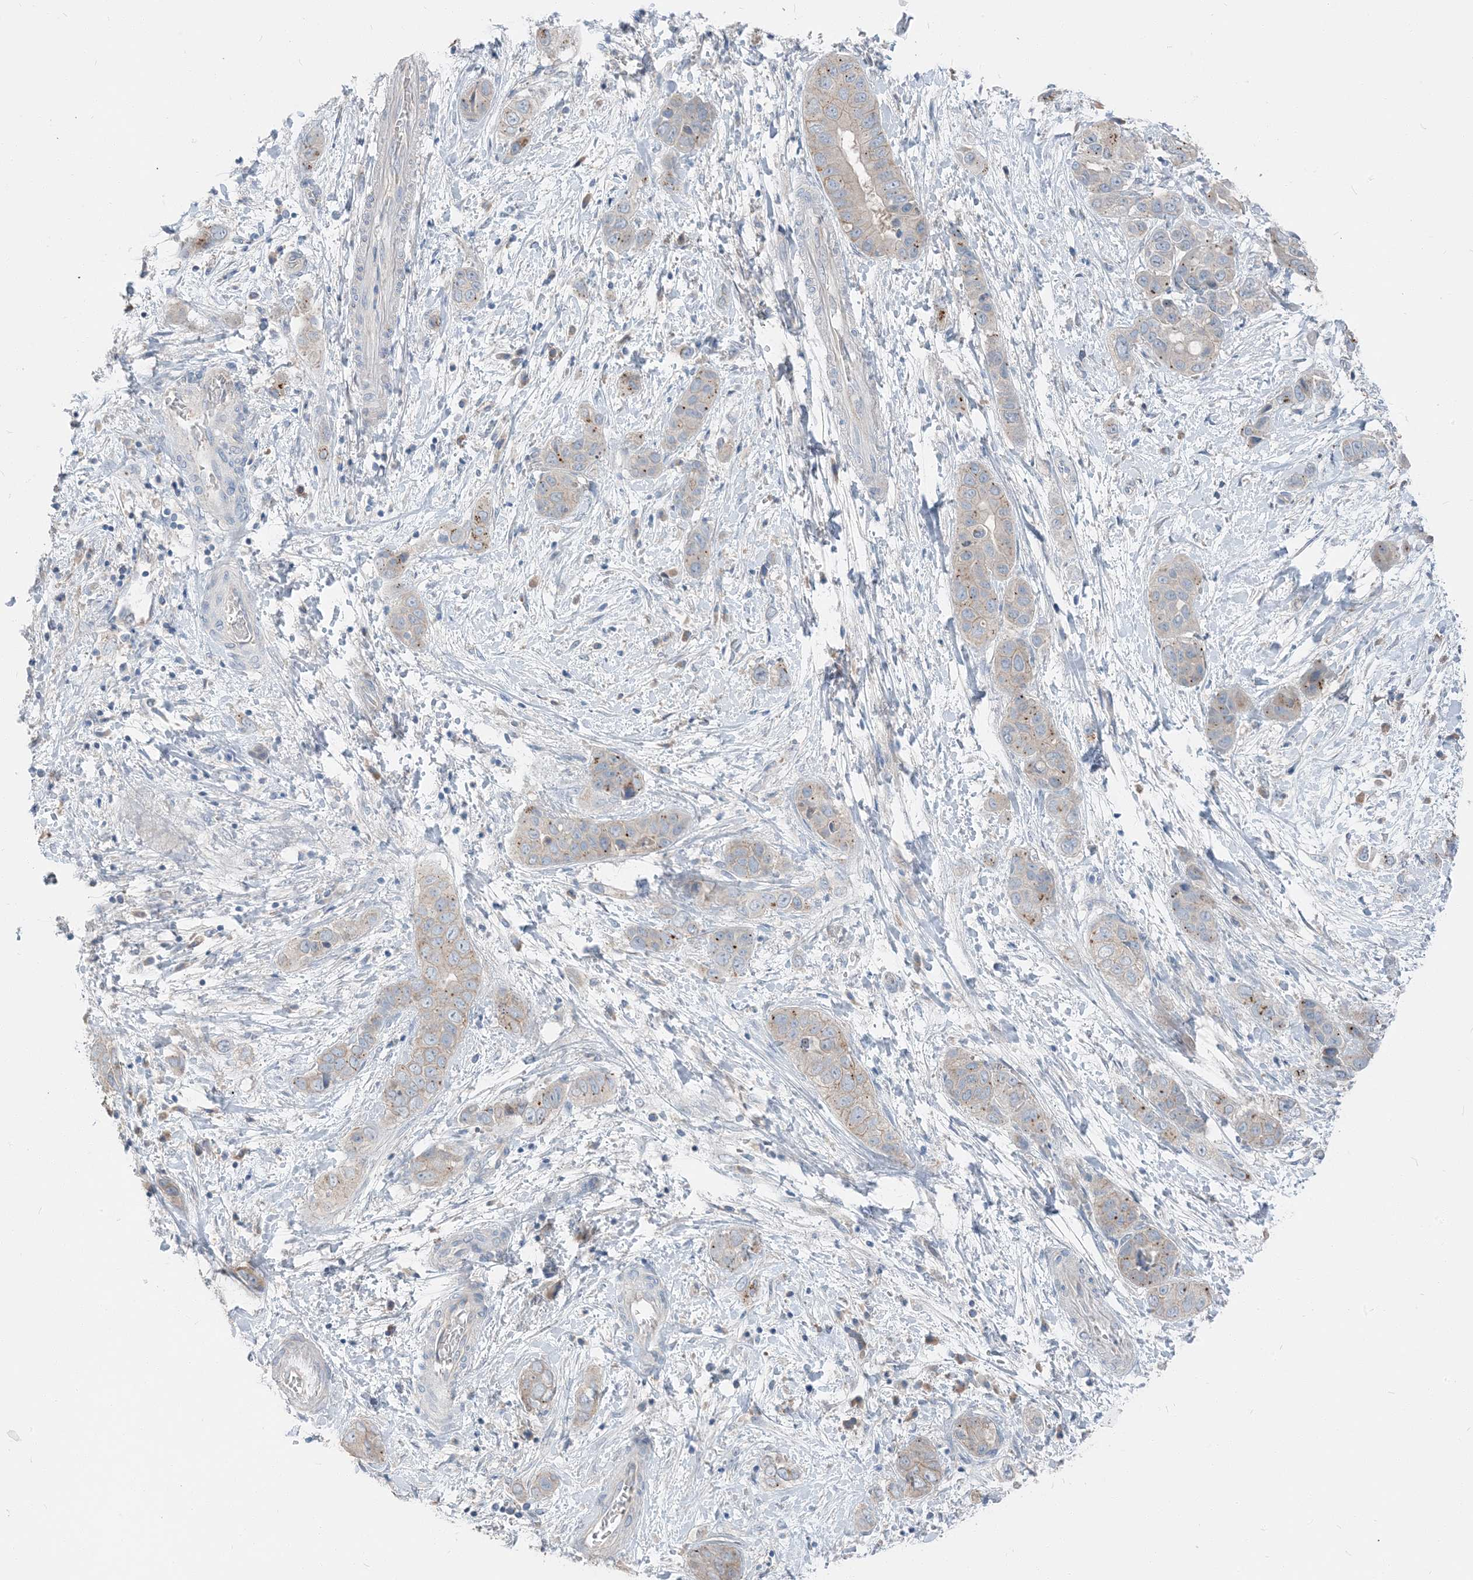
{"staining": {"intensity": "weak", "quantity": "<25%", "location": "cytoplasmic/membranous"}, "tissue": "liver cancer", "cell_type": "Tumor cells", "image_type": "cancer", "snomed": [{"axis": "morphology", "description": "Cholangiocarcinoma"}, {"axis": "topography", "description": "Liver"}], "caption": "Tumor cells are negative for brown protein staining in liver cancer (cholangiocarcinoma).", "gene": "NCOA7", "patient": {"sex": "female", "age": 52}}